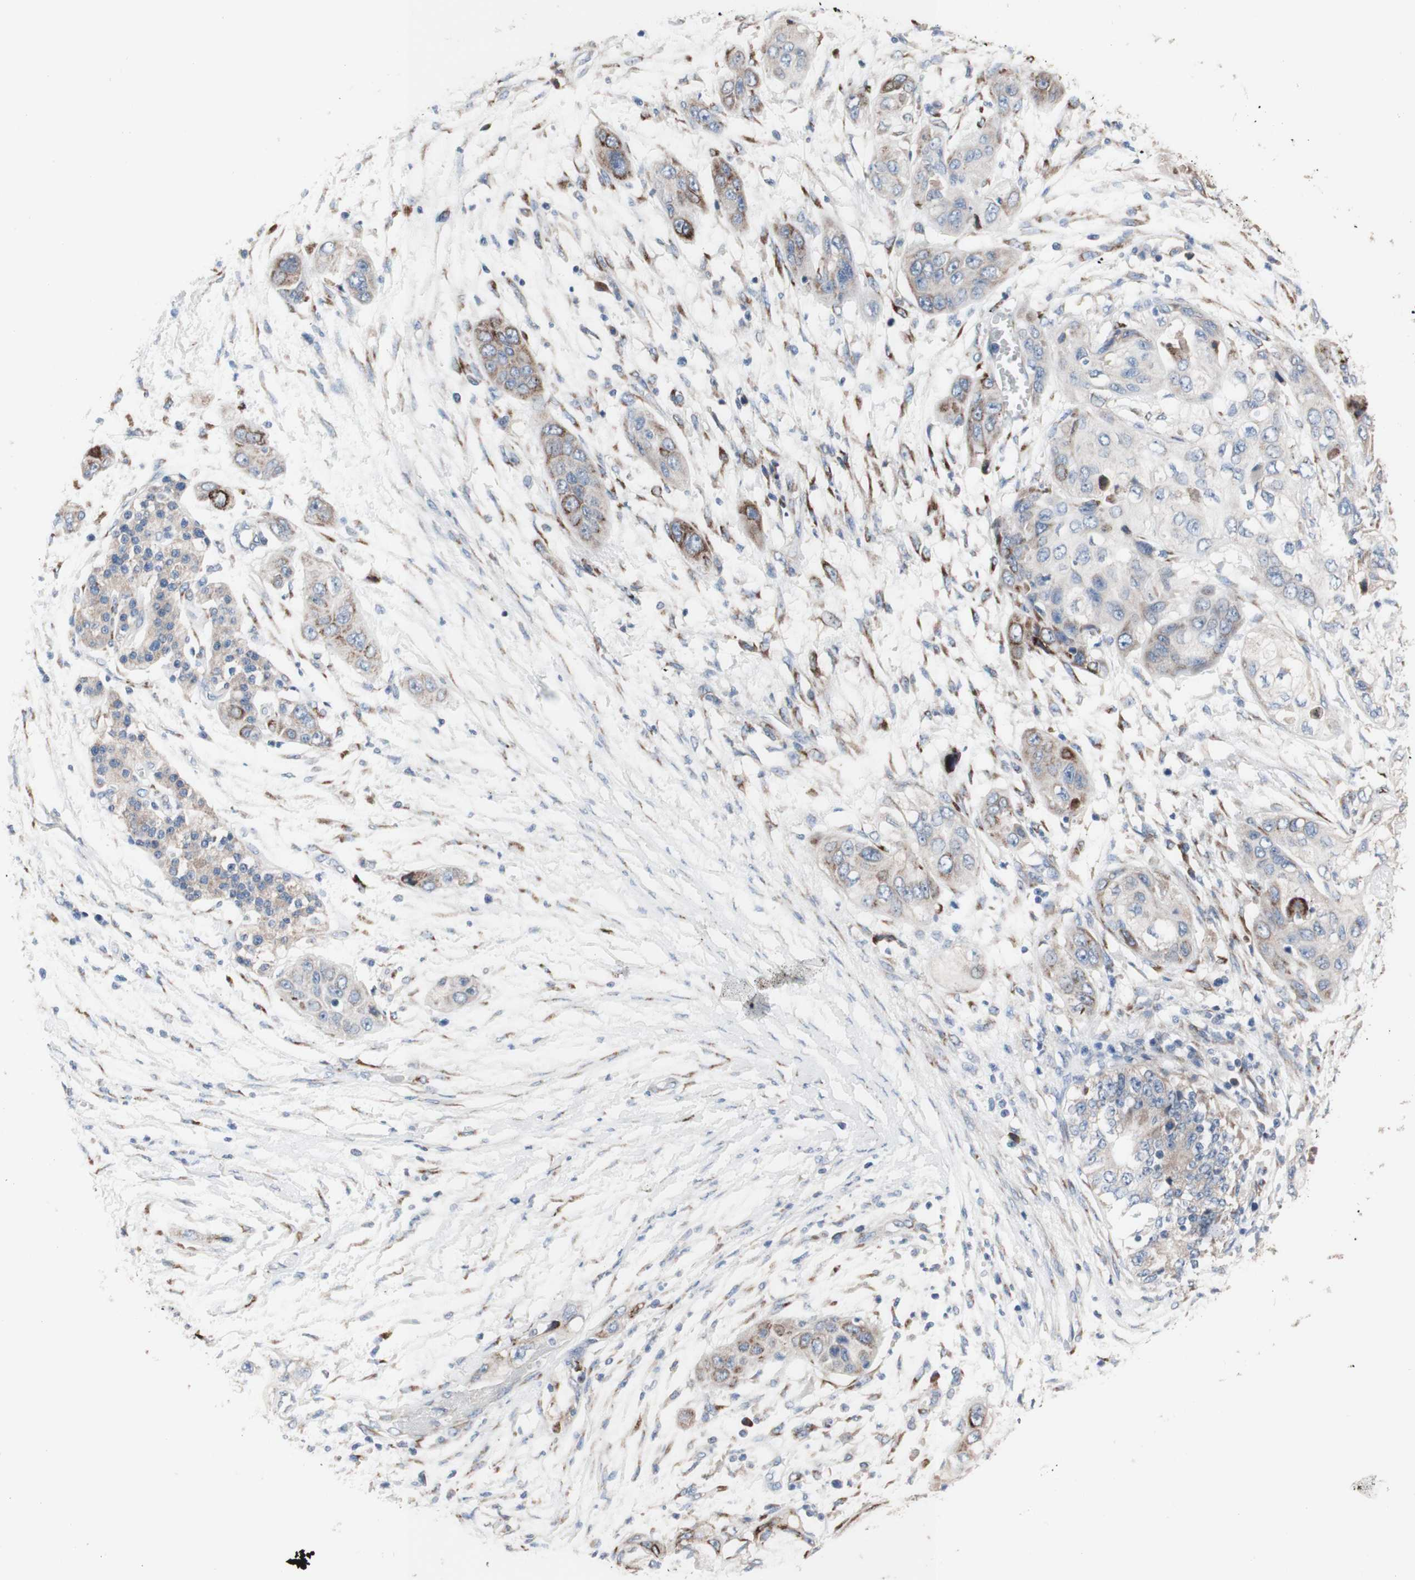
{"staining": {"intensity": "moderate", "quantity": "25%-75%", "location": "cytoplasmic/membranous"}, "tissue": "pancreatic cancer", "cell_type": "Tumor cells", "image_type": "cancer", "snomed": [{"axis": "morphology", "description": "Adenocarcinoma, NOS"}, {"axis": "topography", "description": "Pancreas"}], "caption": "Adenocarcinoma (pancreatic) was stained to show a protein in brown. There is medium levels of moderate cytoplasmic/membranous positivity in about 25%-75% of tumor cells.", "gene": "AGPAT5", "patient": {"sex": "female", "age": 70}}